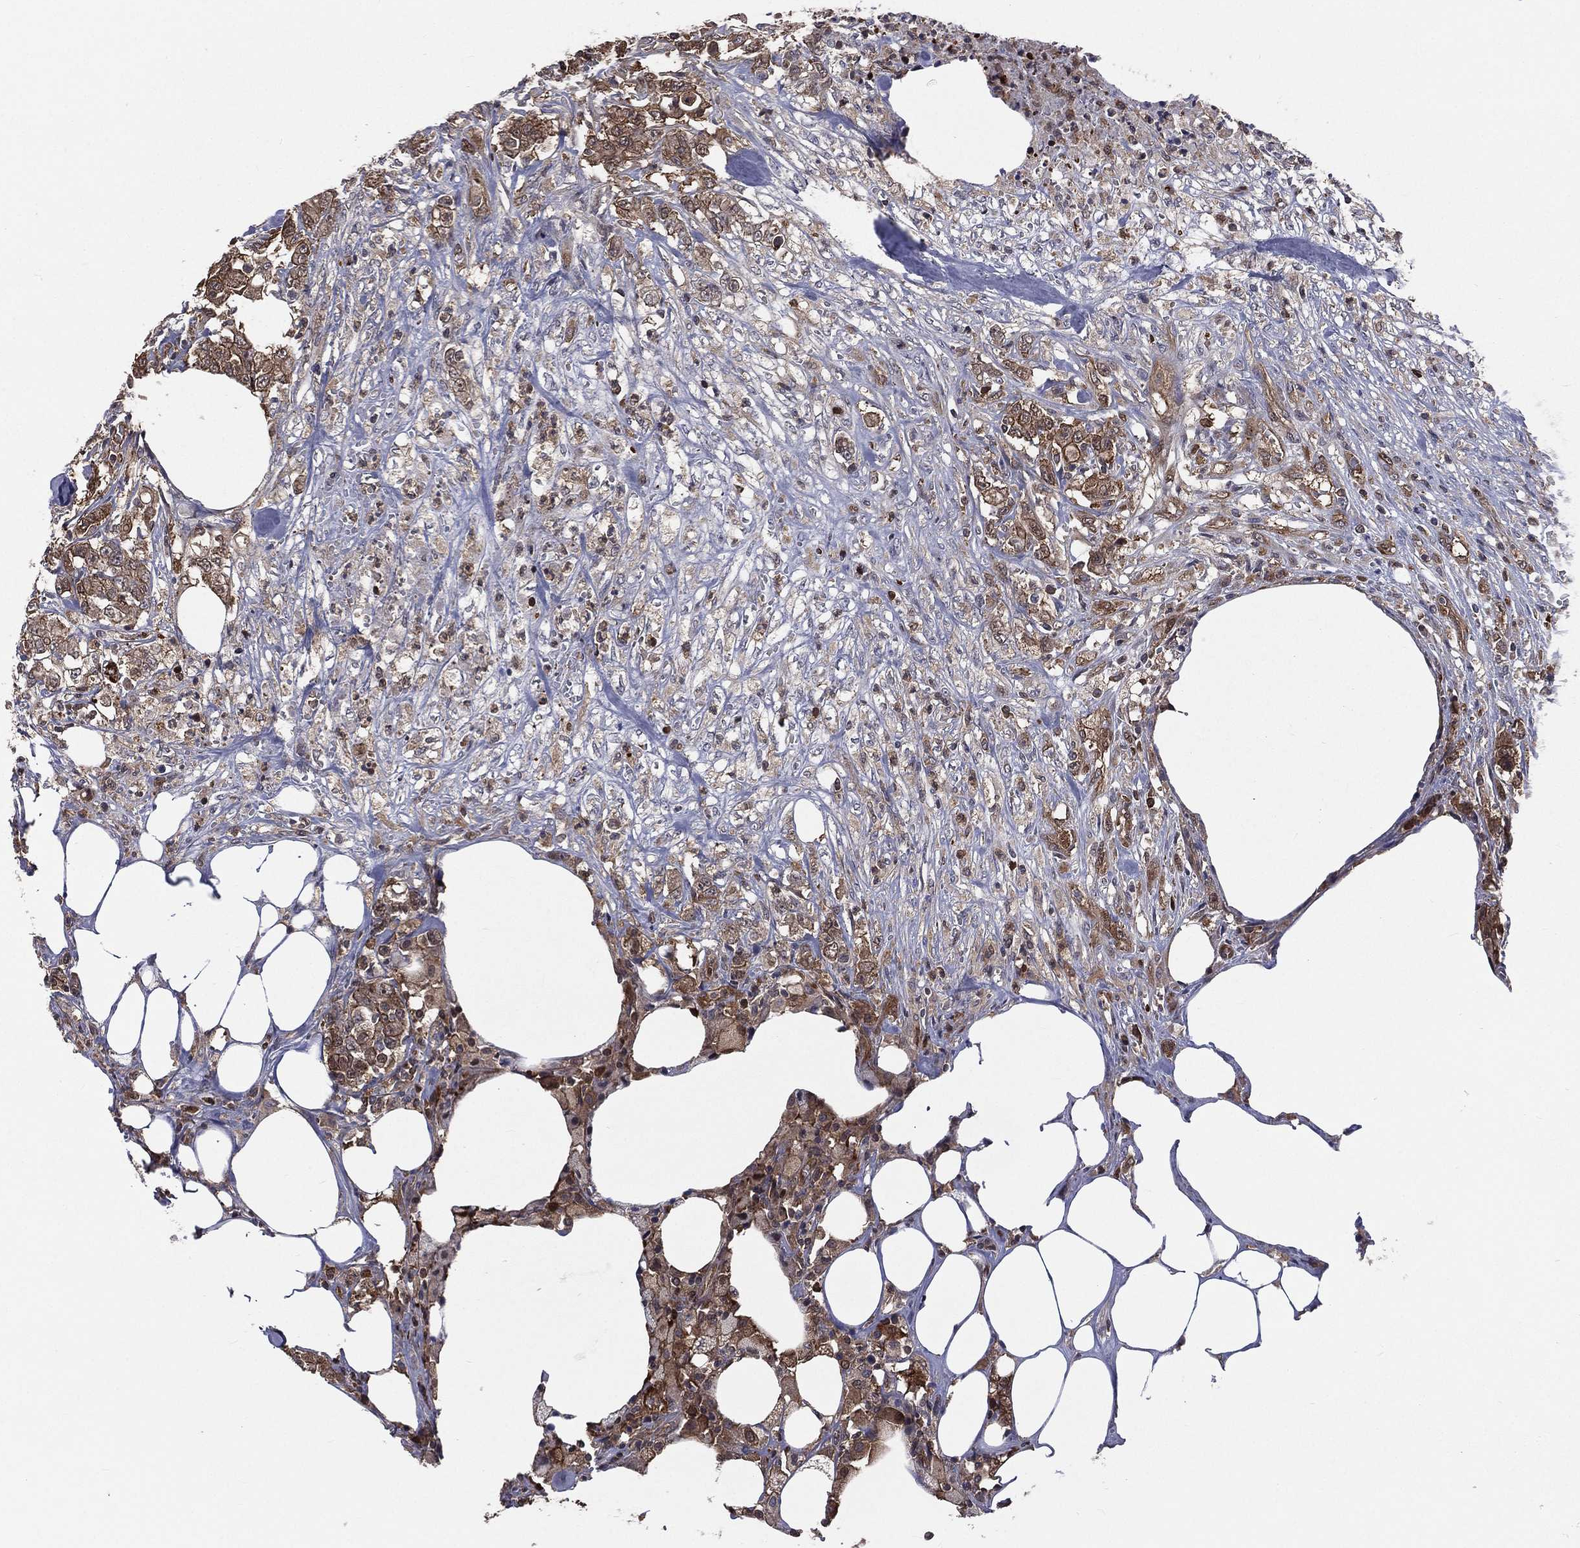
{"staining": {"intensity": "moderate", "quantity": "<25%", "location": "cytoplasmic/membranous"}, "tissue": "colorectal cancer", "cell_type": "Tumor cells", "image_type": "cancer", "snomed": [{"axis": "morphology", "description": "Adenocarcinoma, NOS"}, {"axis": "topography", "description": "Colon"}], "caption": "A brown stain highlights moderate cytoplasmic/membranous positivity of a protein in human colorectal adenocarcinoma tumor cells.", "gene": "TBC1D2", "patient": {"sex": "female", "age": 48}}